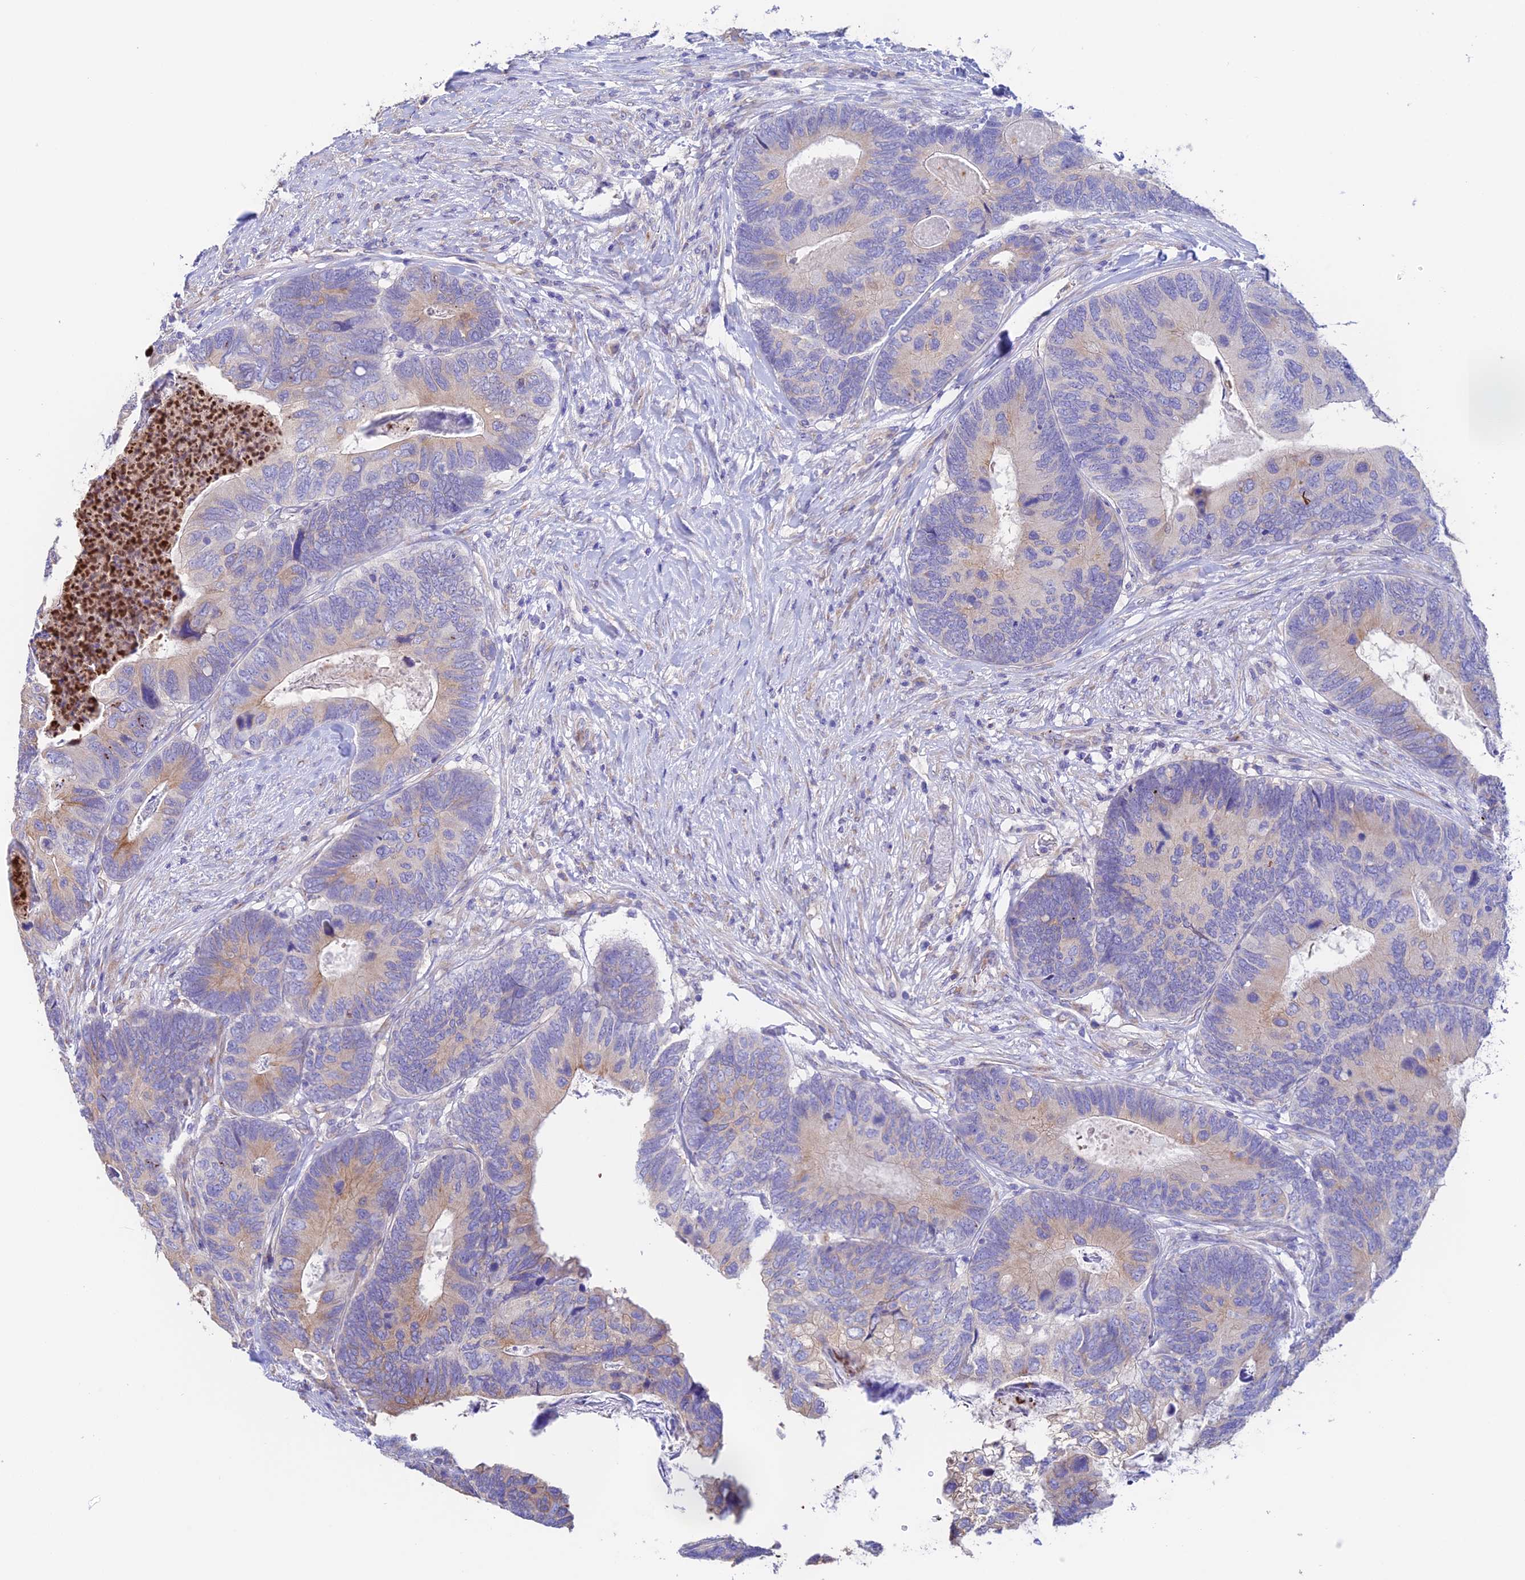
{"staining": {"intensity": "weak", "quantity": "<25%", "location": "cytoplasmic/membranous"}, "tissue": "colorectal cancer", "cell_type": "Tumor cells", "image_type": "cancer", "snomed": [{"axis": "morphology", "description": "Adenocarcinoma, NOS"}, {"axis": "topography", "description": "Colon"}], "caption": "Immunohistochemistry micrograph of neoplastic tissue: human colorectal cancer stained with DAB reveals no significant protein expression in tumor cells.", "gene": "EMC3", "patient": {"sex": "female", "age": 67}}